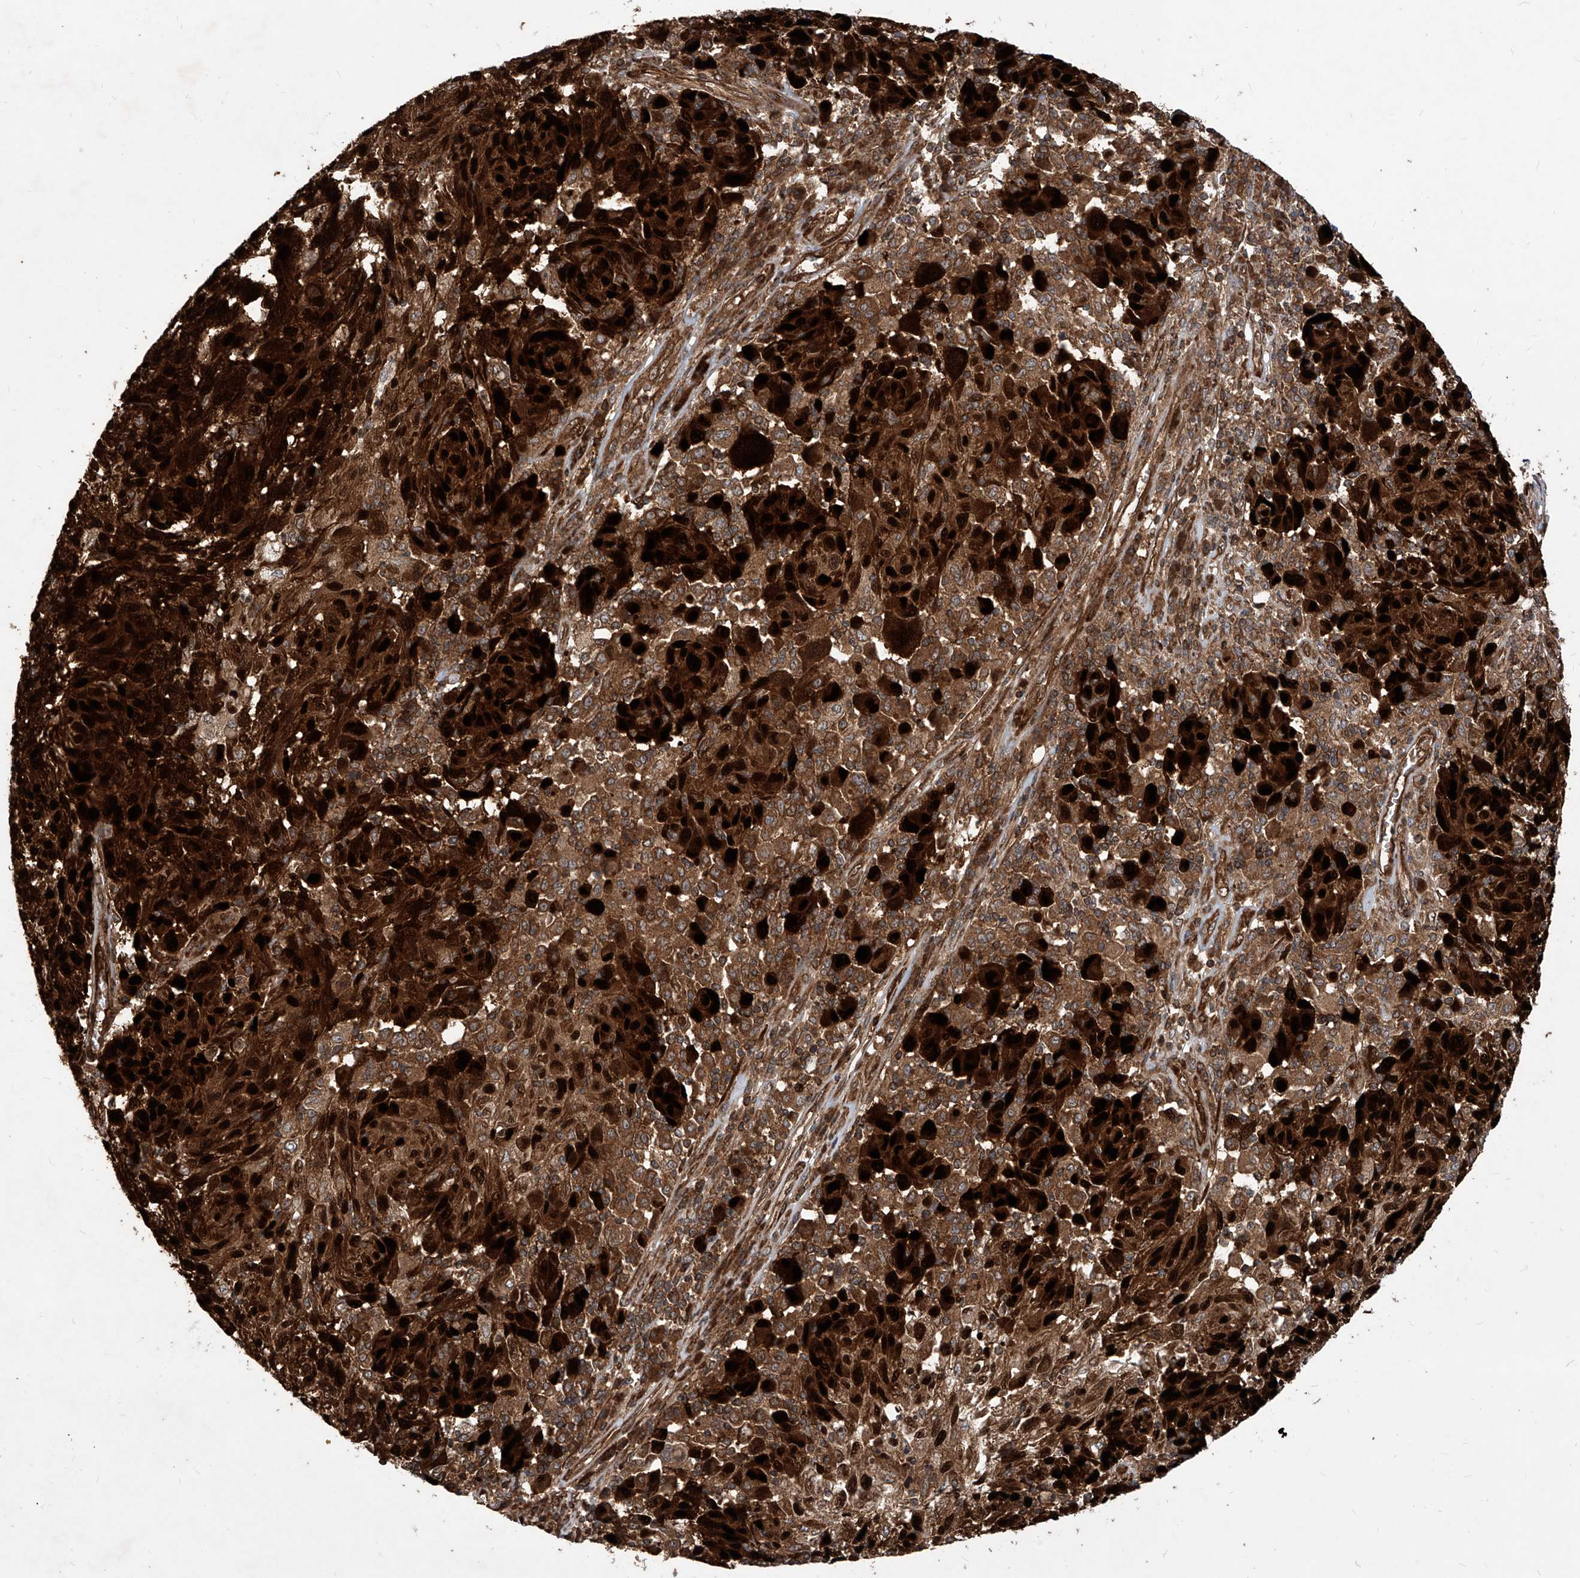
{"staining": {"intensity": "strong", "quantity": ">75%", "location": "cytoplasmic/membranous,nuclear"}, "tissue": "melanoma", "cell_type": "Tumor cells", "image_type": "cancer", "snomed": [{"axis": "morphology", "description": "Malignant melanoma, NOS"}, {"axis": "topography", "description": "Skin"}], "caption": "Strong cytoplasmic/membranous and nuclear expression is seen in approximately >75% of tumor cells in melanoma.", "gene": "MAGED2", "patient": {"sex": "male", "age": 53}}